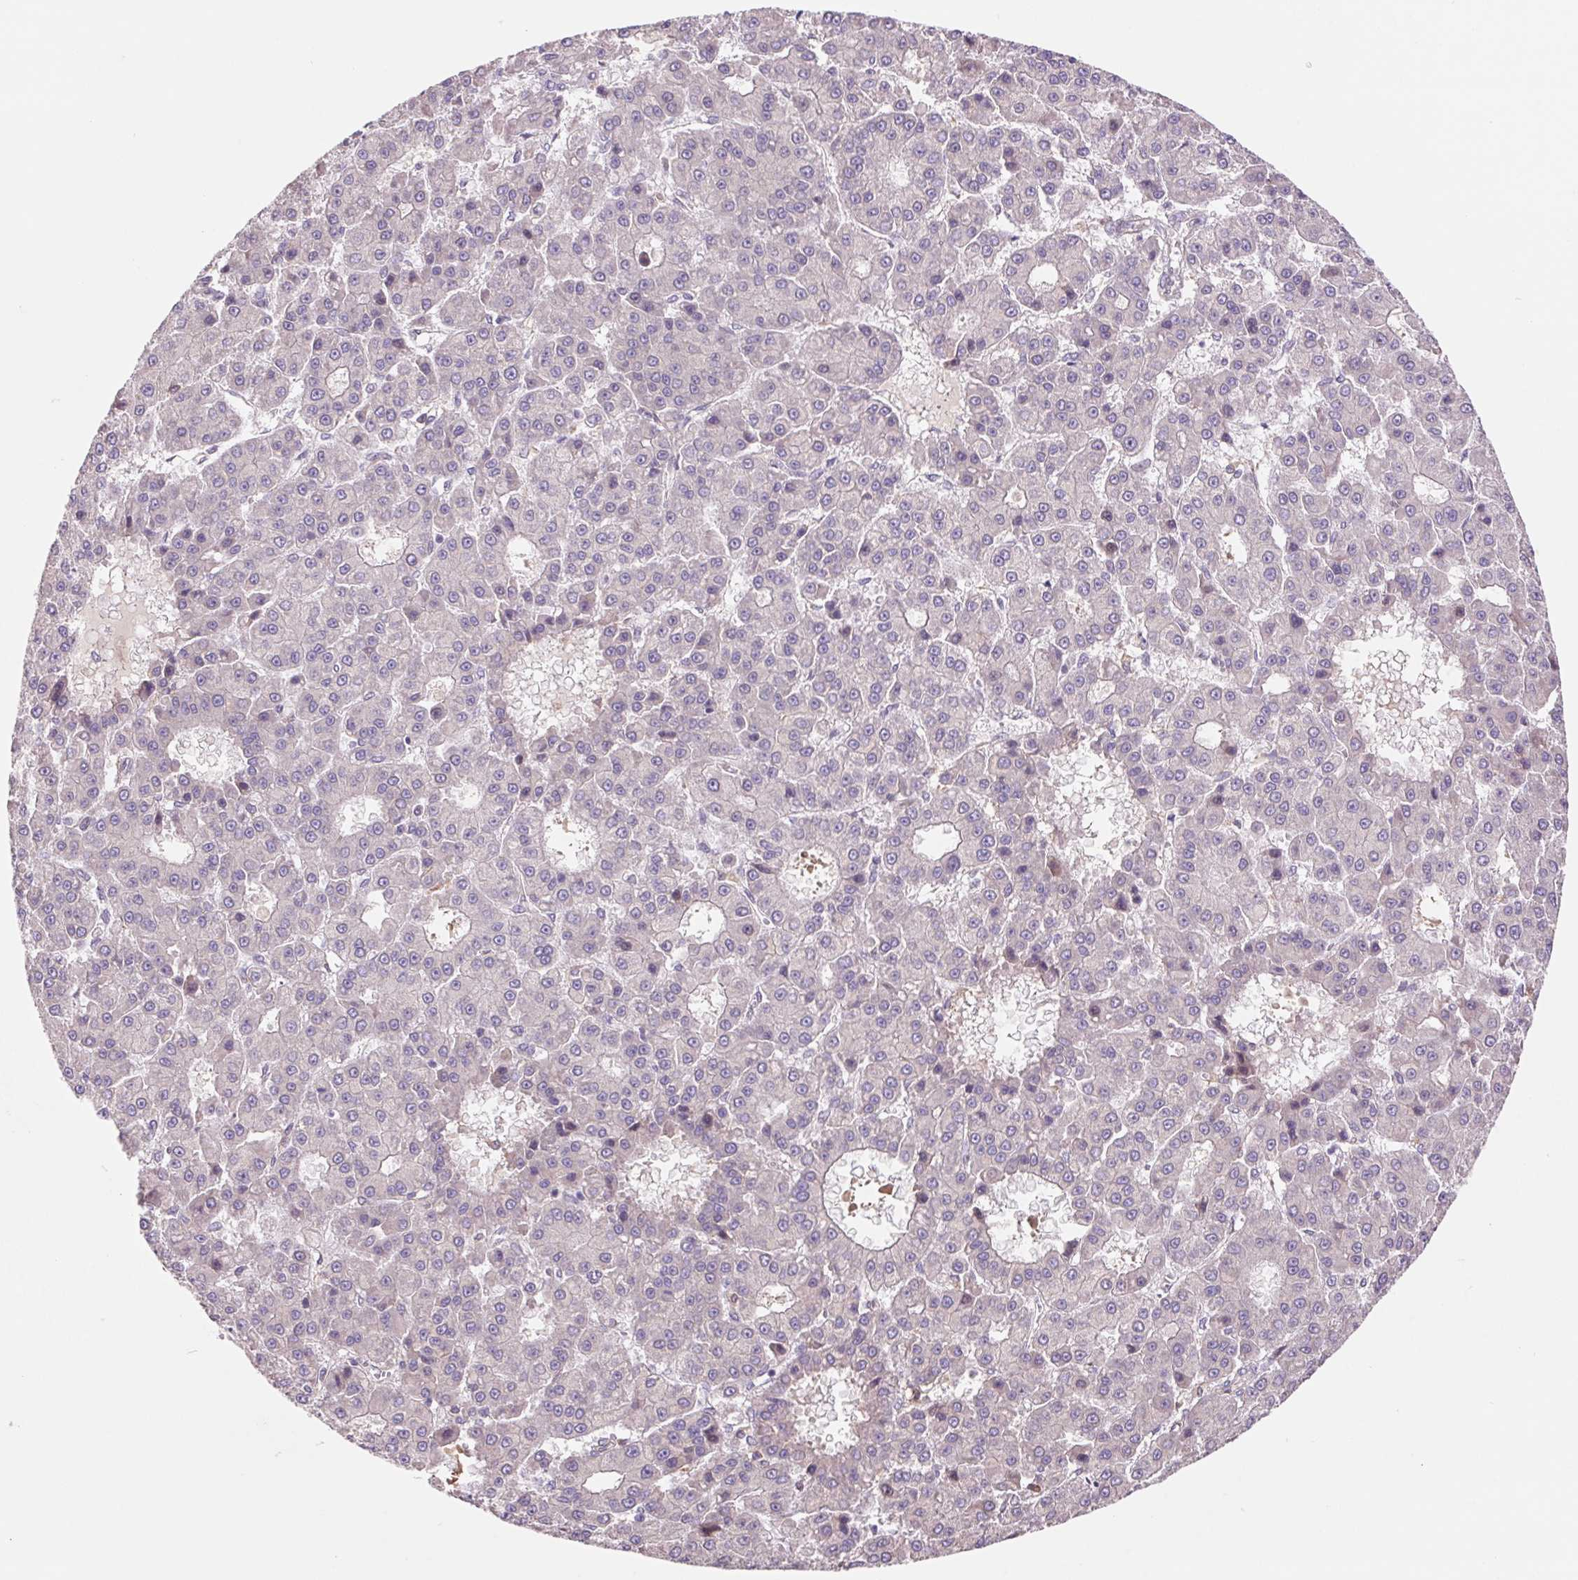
{"staining": {"intensity": "negative", "quantity": "none", "location": "none"}, "tissue": "liver cancer", "cell_type": "Tumor cells", "image_type": "cancer", "snomed": [{"axis": "morphology", "description": "Carcinoma, Hepatocellular, NOS"}, {"axis": "topography", "description": "Liver"}], "caption": "This is a image of IHC staining of liver cancer (hepatocellular carcinoma), which shows no staining in tumor cells.", "gene": "KLHL20", "patient": {"sex": "male", "age": 70}}